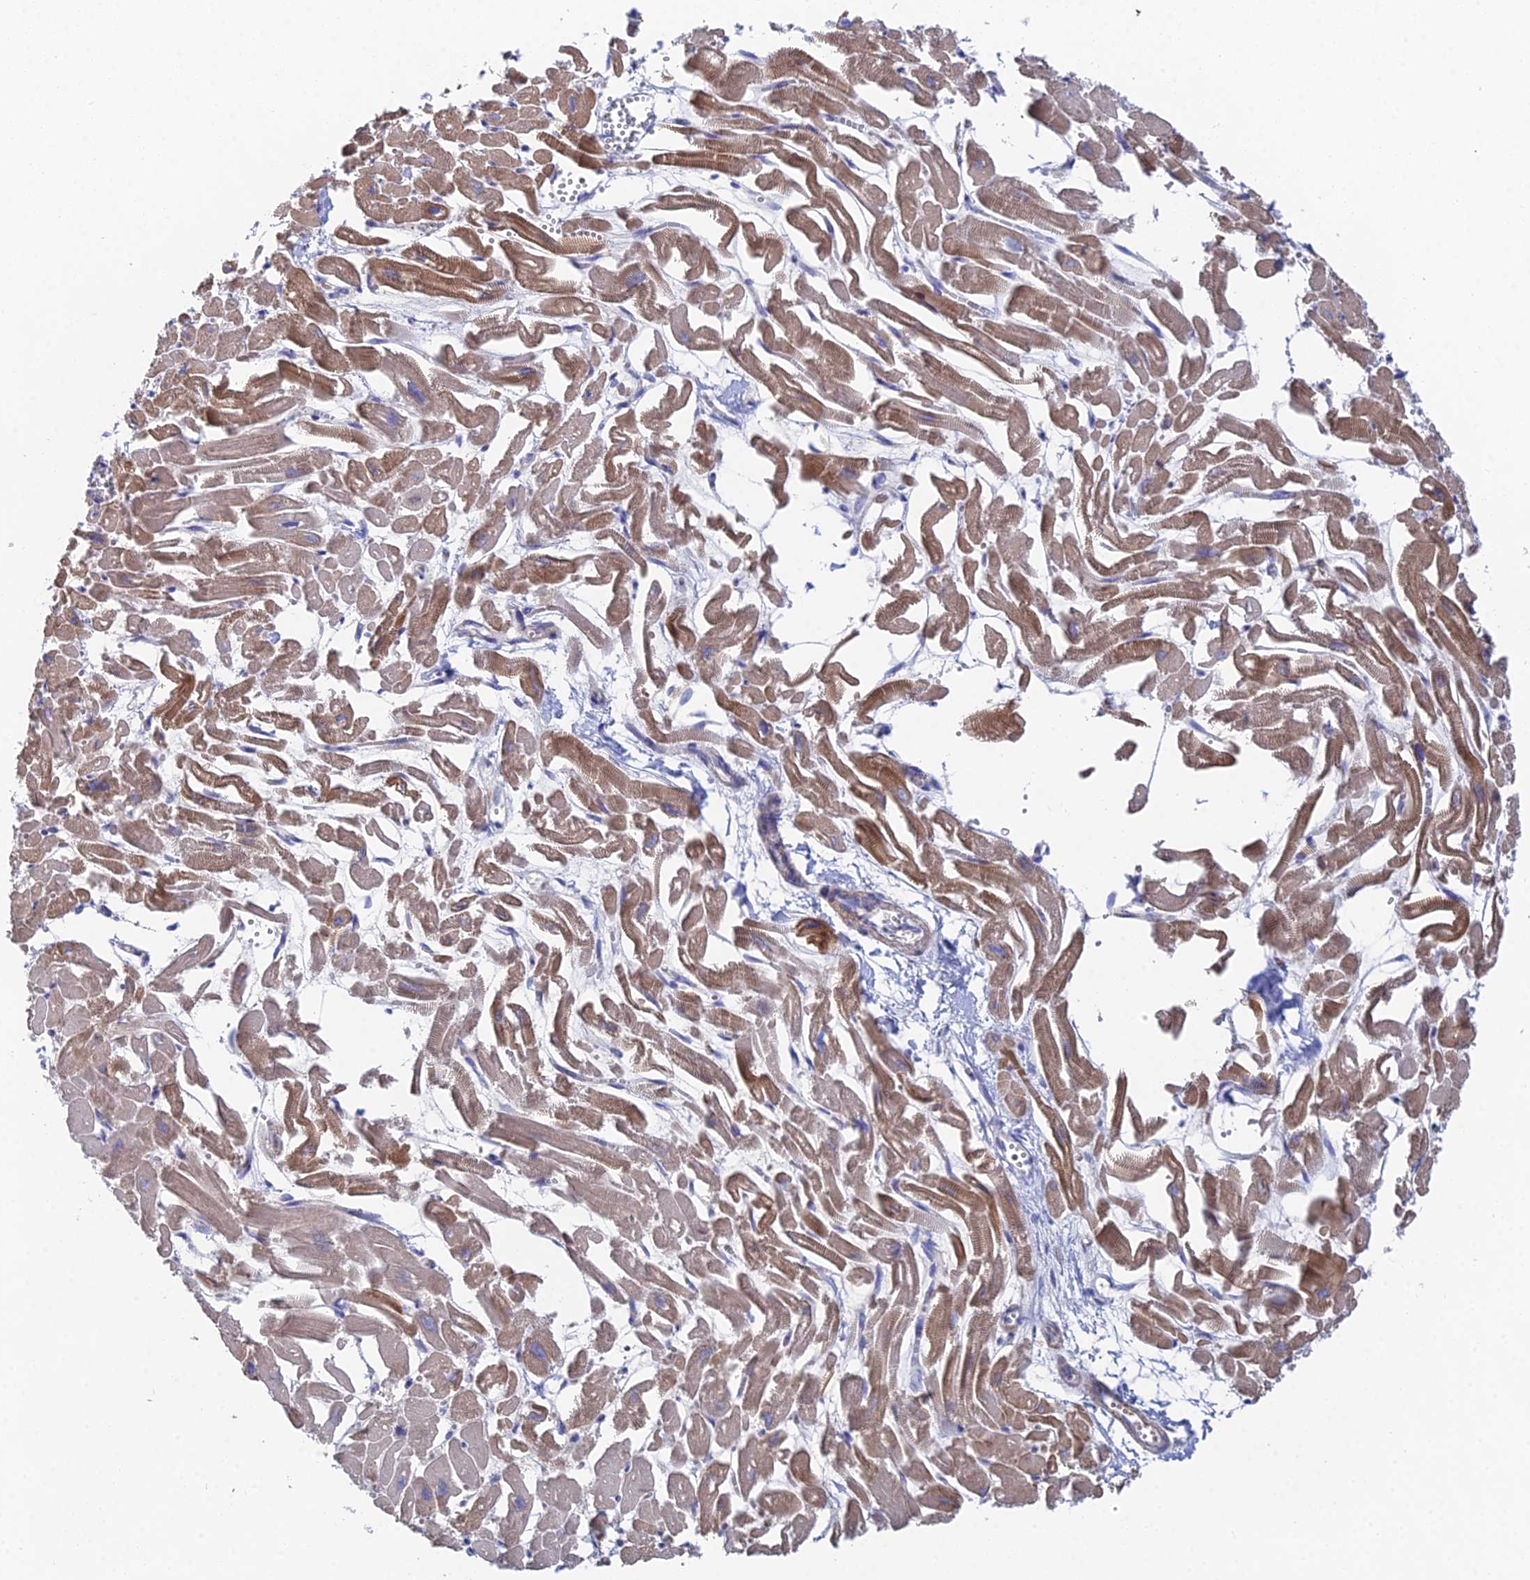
{"staining": {"intensity": "moderate", "quantity": ">75%", "location": "cytoplasmic/membranous"}, "tissue": "heart muscle", "cell_type": "Cardiomyocytes", "image_type": "normal", "snomed": [{"axis": "morphology", "description": "Normal tissue, NOS"}, {"axis": "topography", "description": "Heart"}], "caption": "An image of heart muscle stained for a protein exhibits moderate cytoplasmic/membranous brown staining in cardiomyocytes. The protein is shown in brown color, while the nuclei are stained blue.", "gene": "DNAH14", "patient": {"sex": "male", "age": 54}}